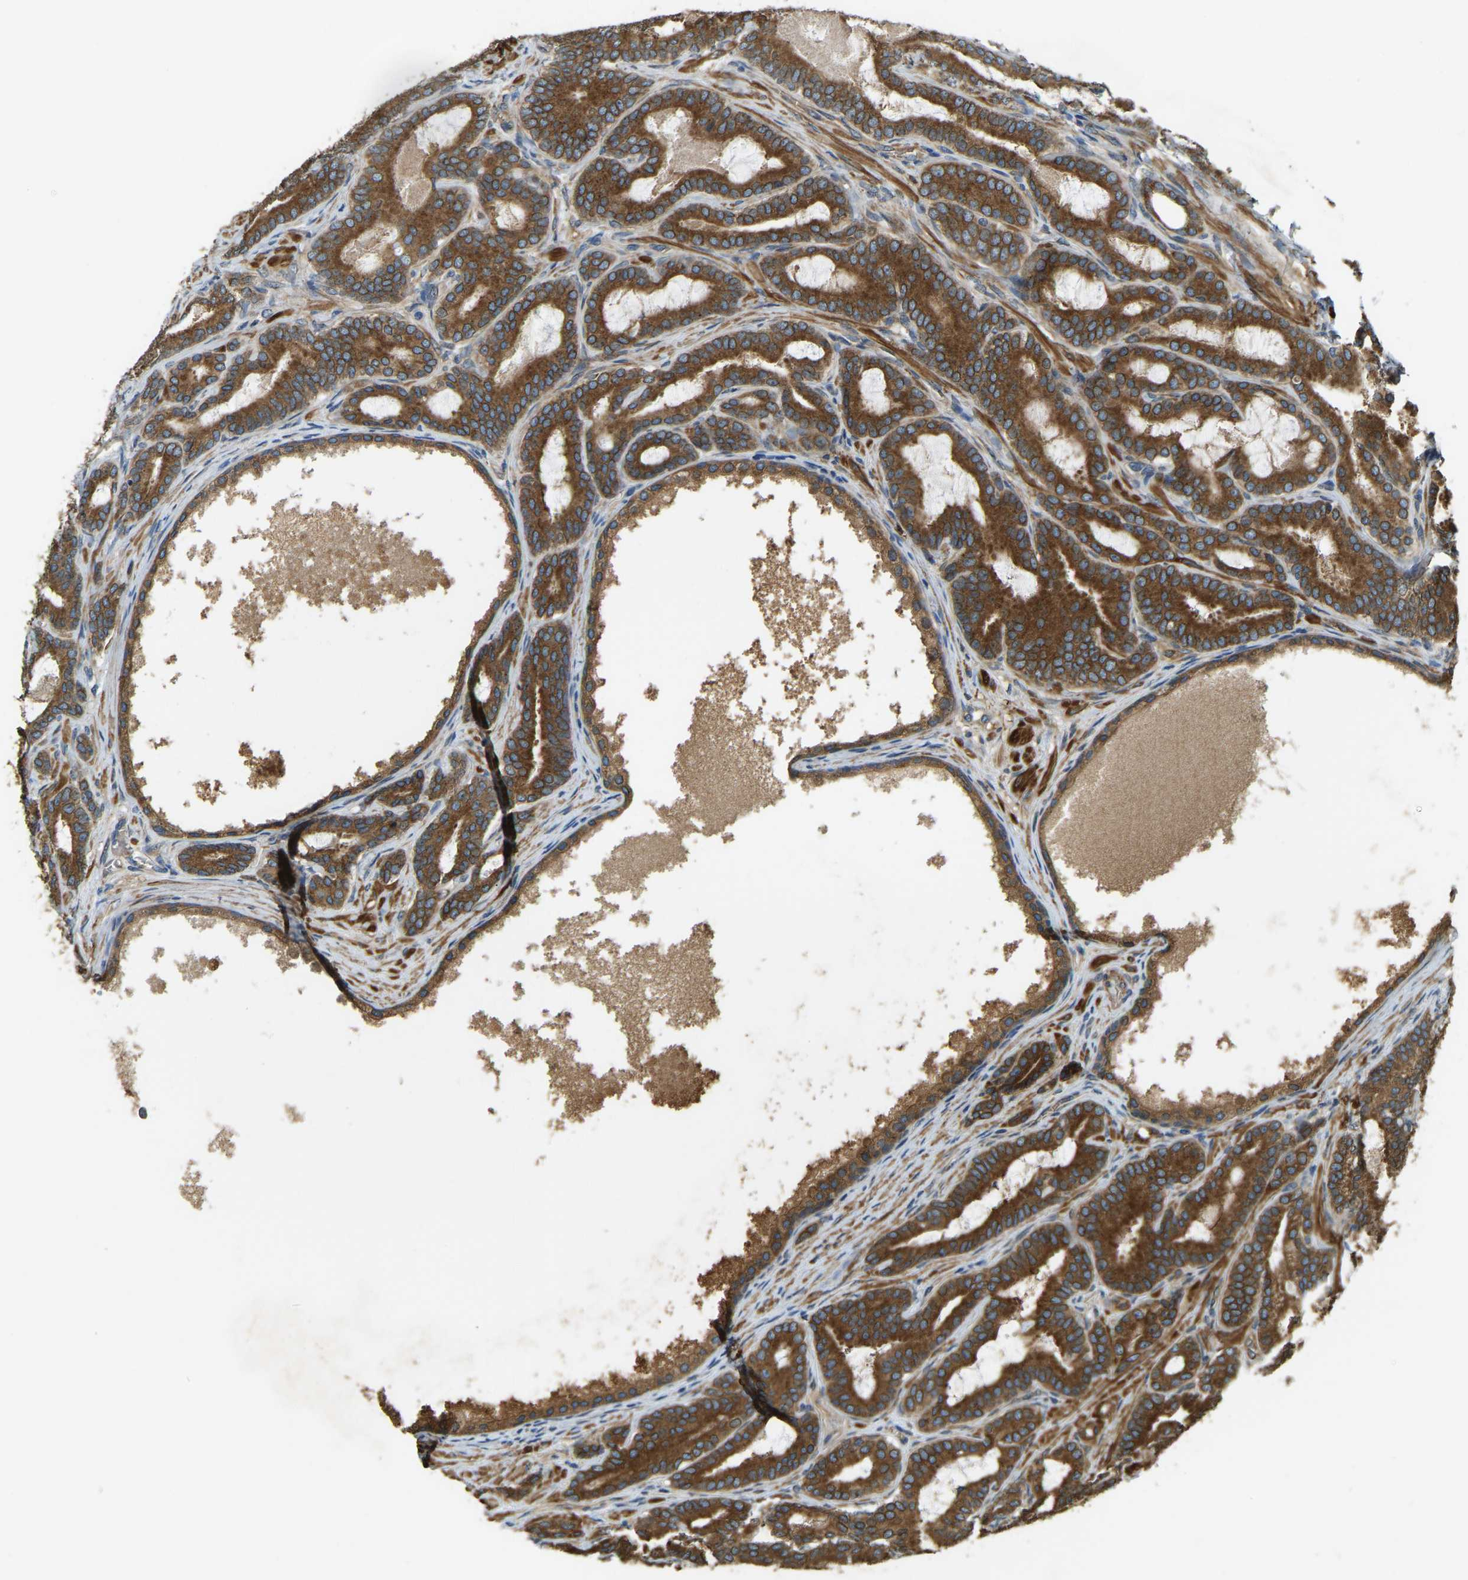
{"staining": {"intensity": "strong", "quantity": ">75%", "location": "cytoplasmic/membranous"}, "tissue": "prostate cancer", "cell_type": "Tumor cells", "image_type": "cancer", "snomed": [{"axis": "morphology", "description": "Adenocarcinoma, High grade"}, {"axis": "topography", "description": "Prostate"}], "caption": "A micrograph of human prostate cancer stained for a protein reveals strong cytoplasmic/membranous brown staining in tumor cells.", "gene": "ERGIC1", "patient": {"sex": "male", "age": 60}}